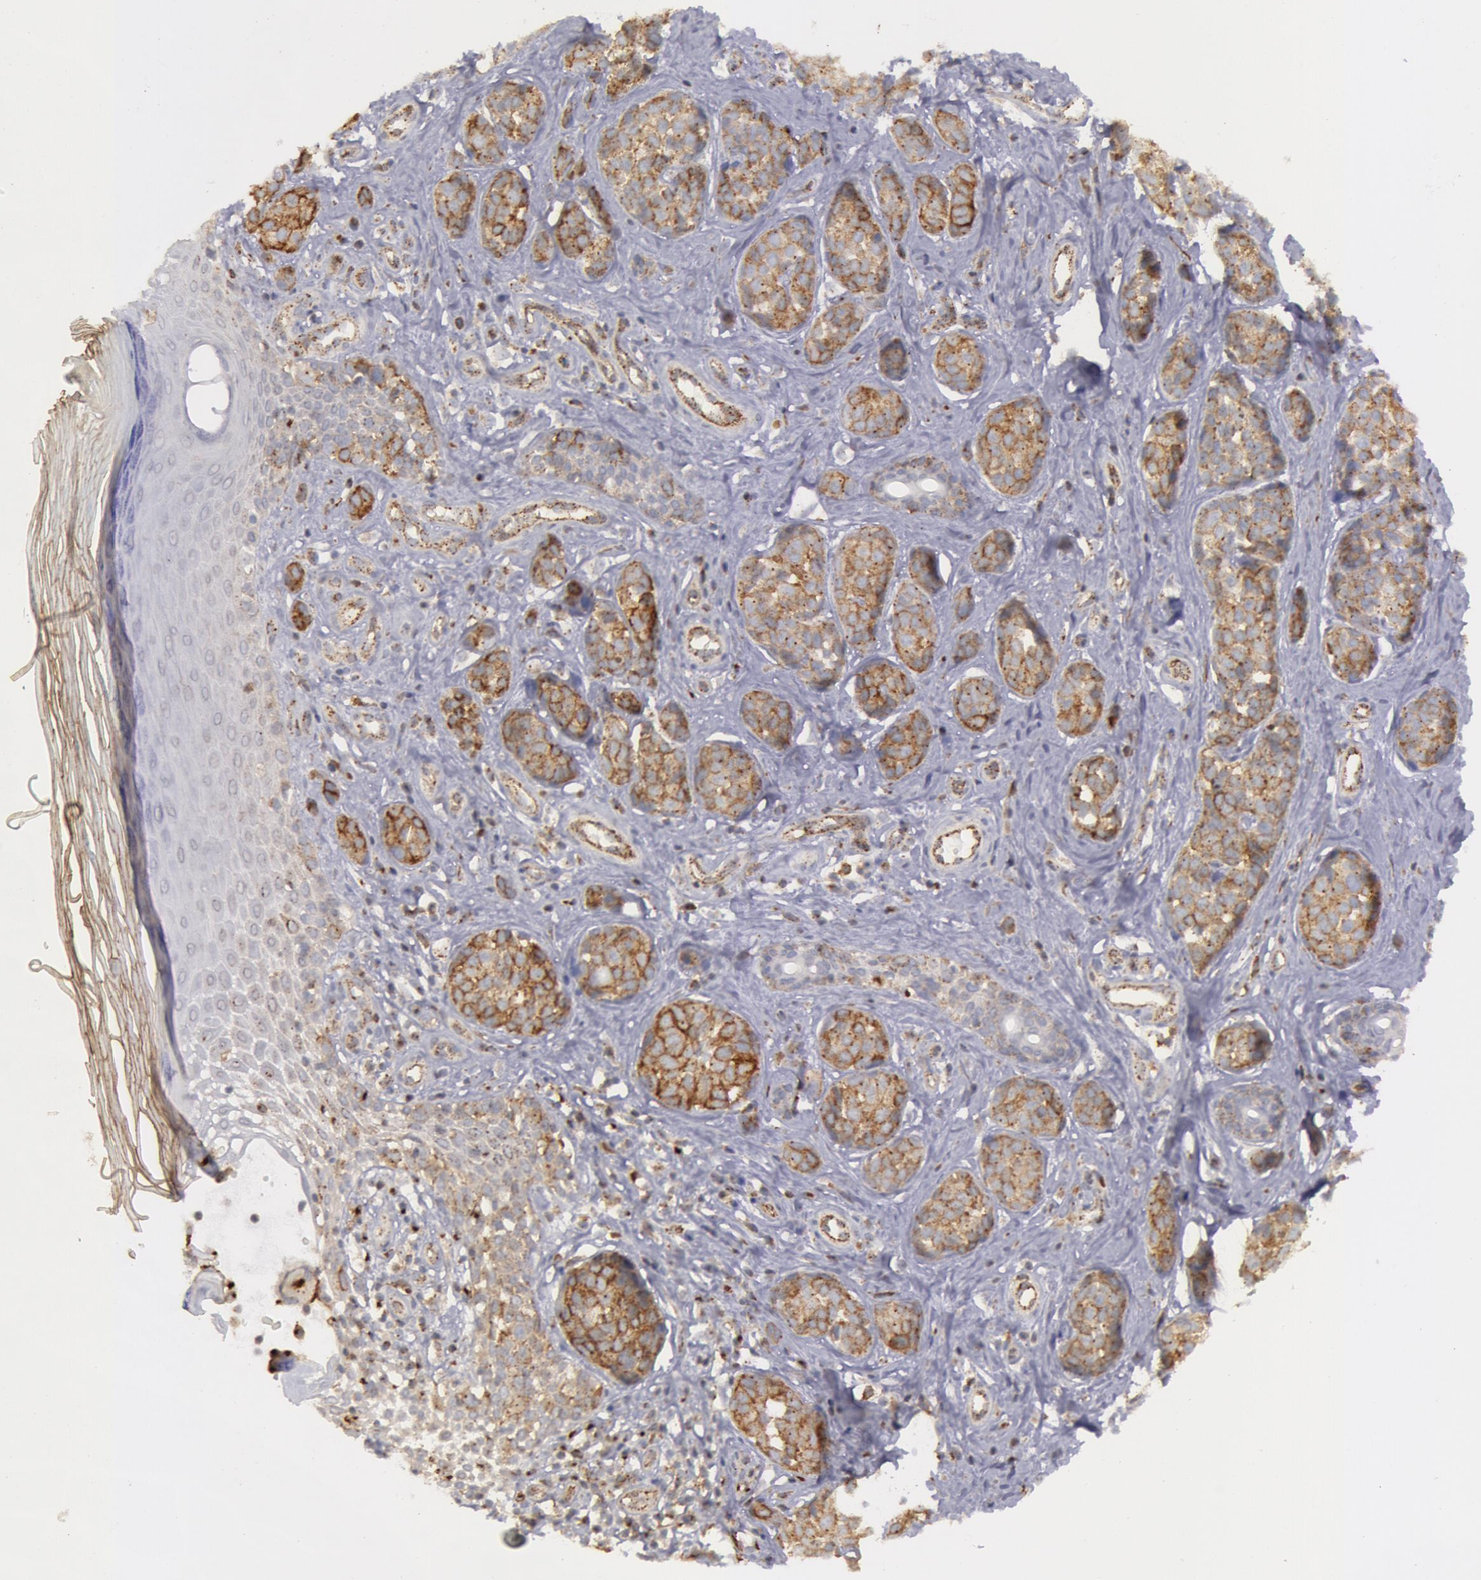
{"staining": {"intensity": "moderate", "quantity": ">75%", "location": "cytoplasmic/membranous"}, "tissue": "melanoma", "cell_type": "Tumor cells", "image_type": "cancer", "snomed": [{"axis": "morphology", "description": "Malignant melanoma, NOS"}, {"axis": "topography", "description": "Skin"}], "caption": "The immunohistochemical stain shows moderate cytoplasmic/membranous expression in tumor cells of melanoma tissue.", "gene": "FLOT2", "patient": {"sex": "male", "age": 79}}